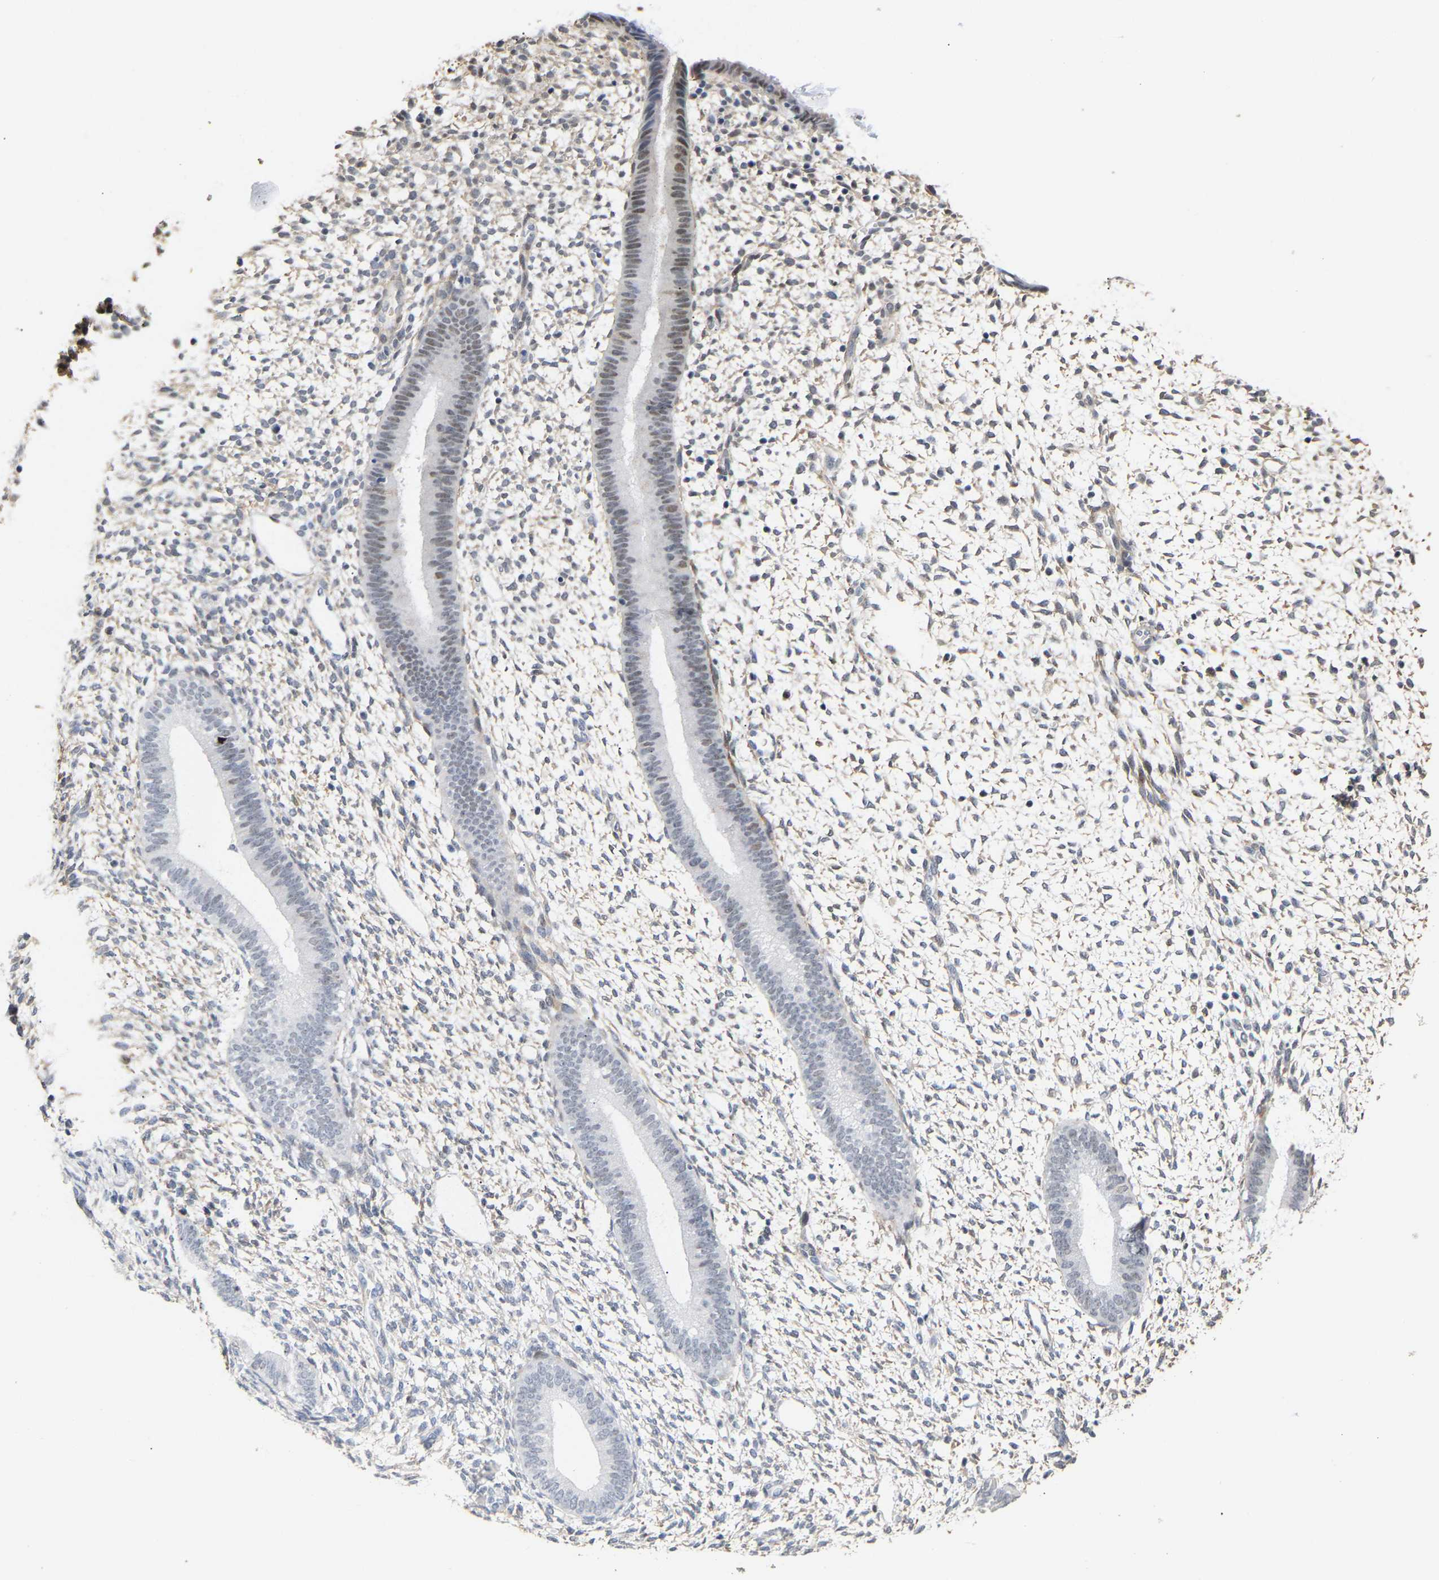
{"staining": {"intensity": "weak", "quantity": "<25%", "location": "nuclear"}, "tissue": "endometrium", "cell_type": "Cells in endometrial stroma", "image_type": "normal", "snomed": [{"axis": "morphology", "description": "Normal tissue, NOS"}, {"axis": "topography", "description": "Endometrium"}], "caption": "IHC of unremarkable endometrium reveals no staining in cells in endometrial stroma.", "gene": "AMPH", "patient": {"sex": "female", "age": 46}}